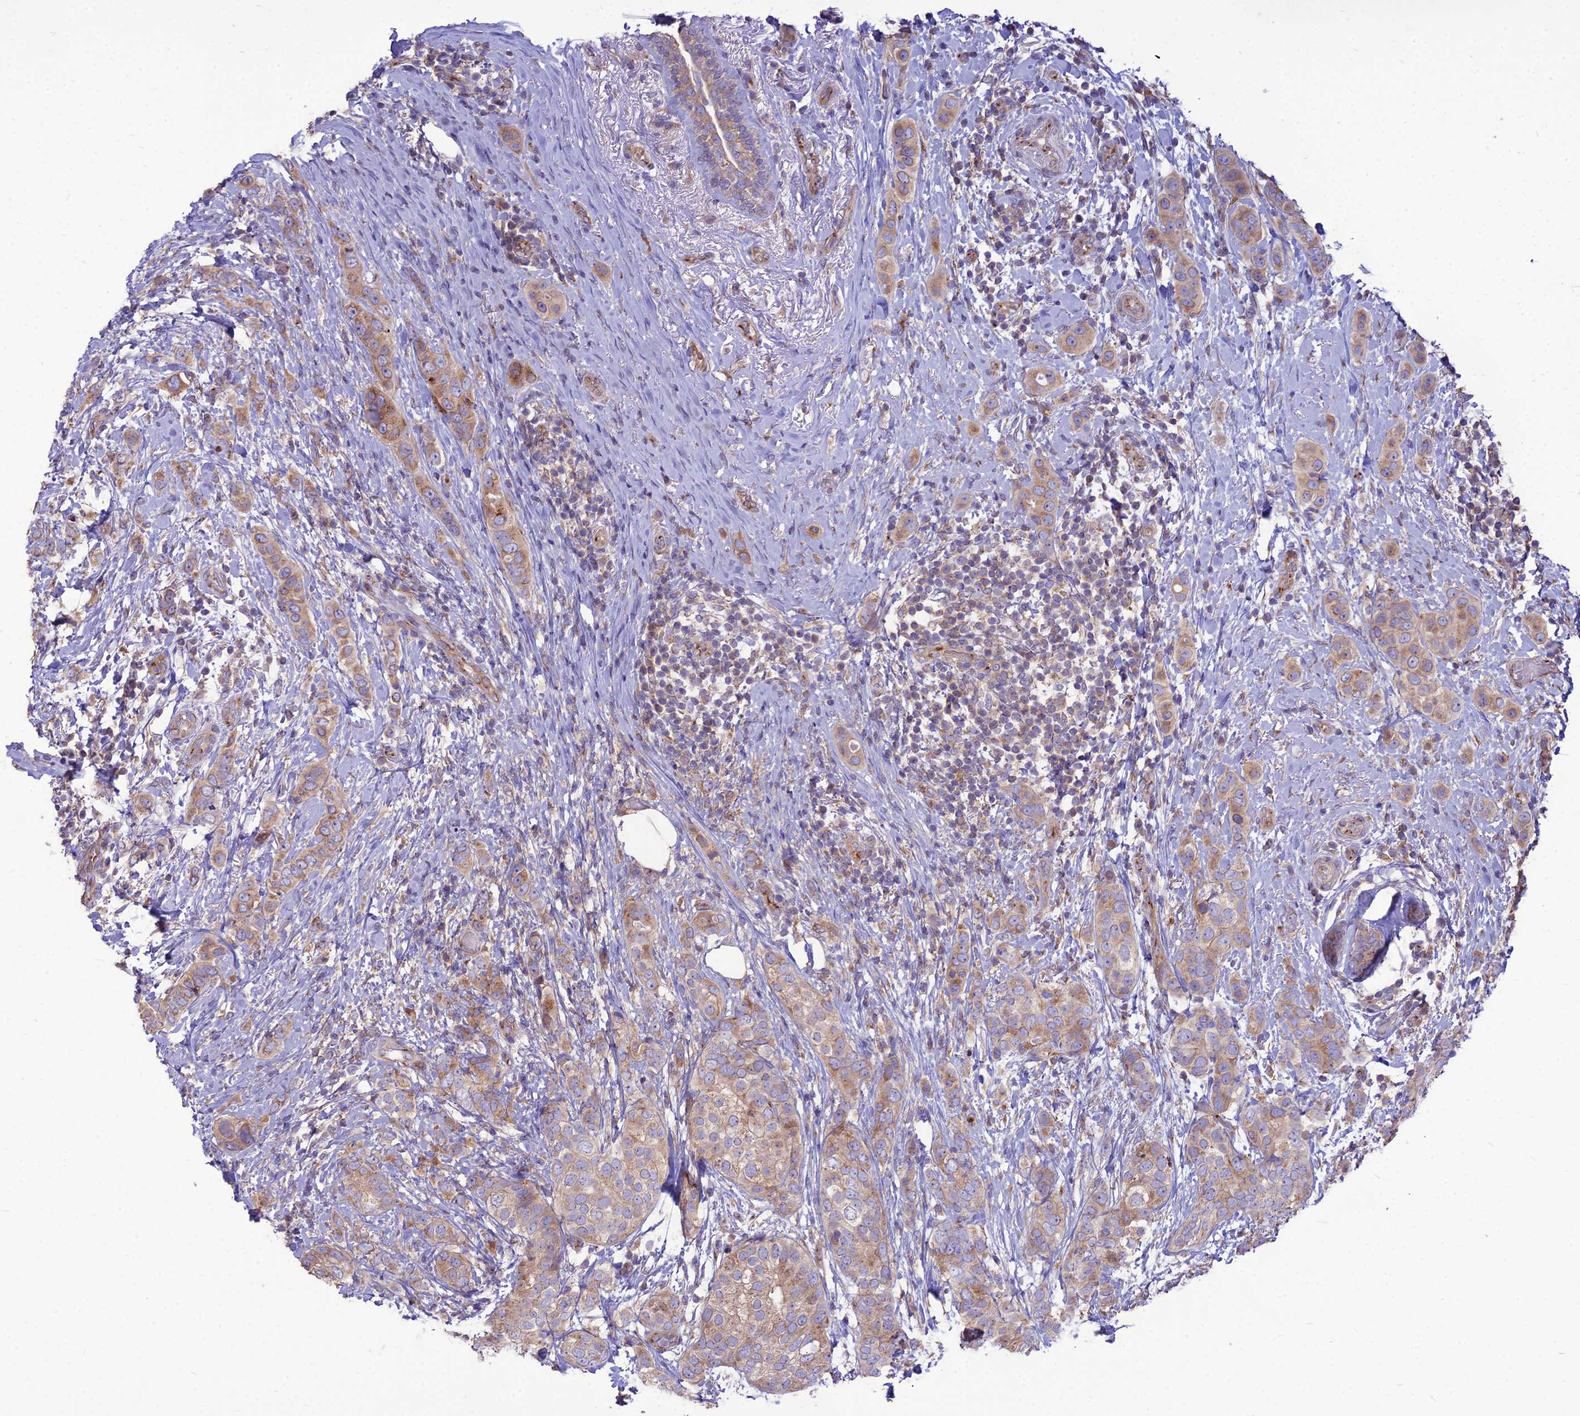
{"staining": {"intensity": "moderate", "quantity": ">75%", "location": "cytoplasmic/membranous"}, "tissue": "breast cancer", "cell_type": "Tumor cells", "image_type": "cancer", "snomed": [{"axis": "morphology", "description": "Lobular carcinoma"}, {"axis": "topography", "description": "Breast"}], "caption": "Immunohistochemical staining of lobular carcinoma (breast) displays medium levels of moderate cytoplasmic/membranous staining in about >75% of tumor cells.", "gene": "SPRYD7", "patient": {"sex": "female", "age": 51}}